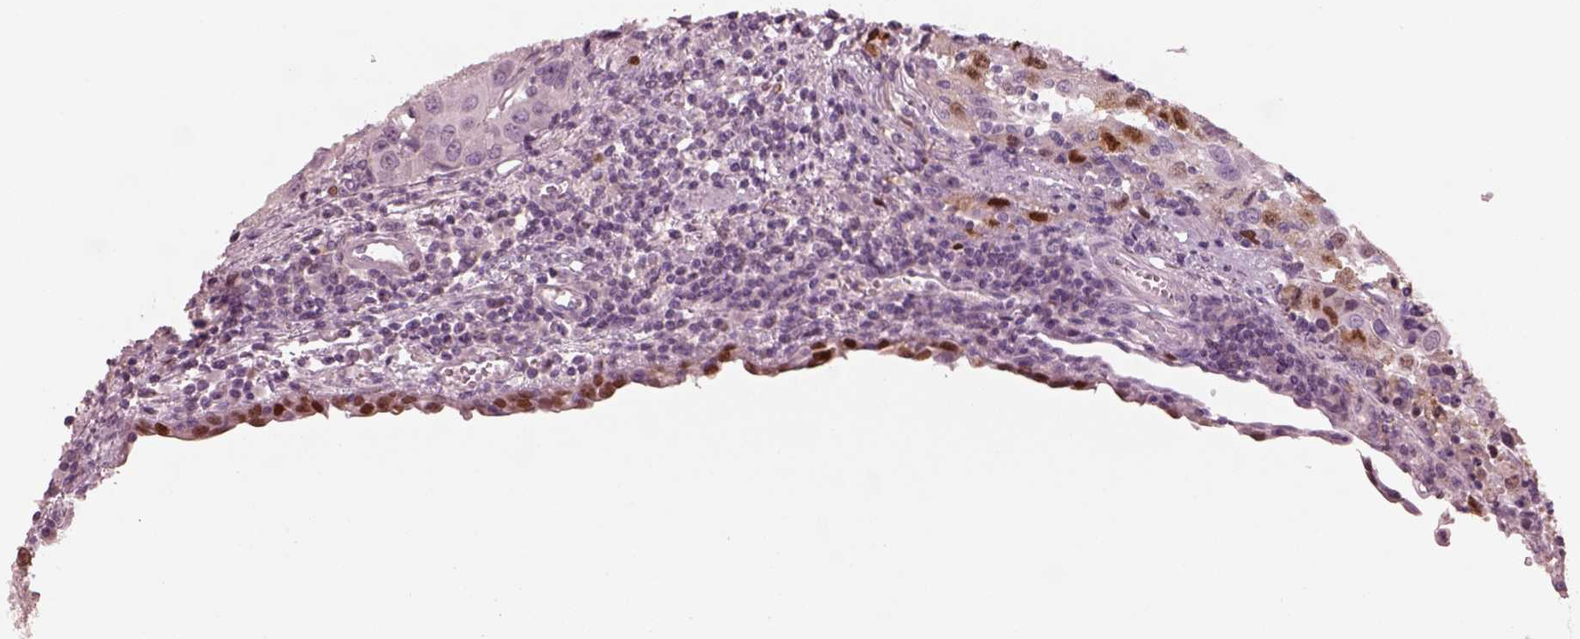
{"staining": {"intensity": "strong", "quantity": "25%-75%", "location": "nuclear"}, "tissue": "urothelial cancer", "cell_type": "Tumor cells", "image_type": "cancer", "snomed": [{"axis": "morphology", "description": "Urothelial carcinoma, High grade"}, {"axis": "topography", "description": "Urinary bladder"}], "caption": "A micrograph of human high-grade urothelial carcinoma stained for a protein reveals strong nuclear brown staining in tumor cells.", "gene": "SOX9", "patient": {"sex": "female", "age": 85}}